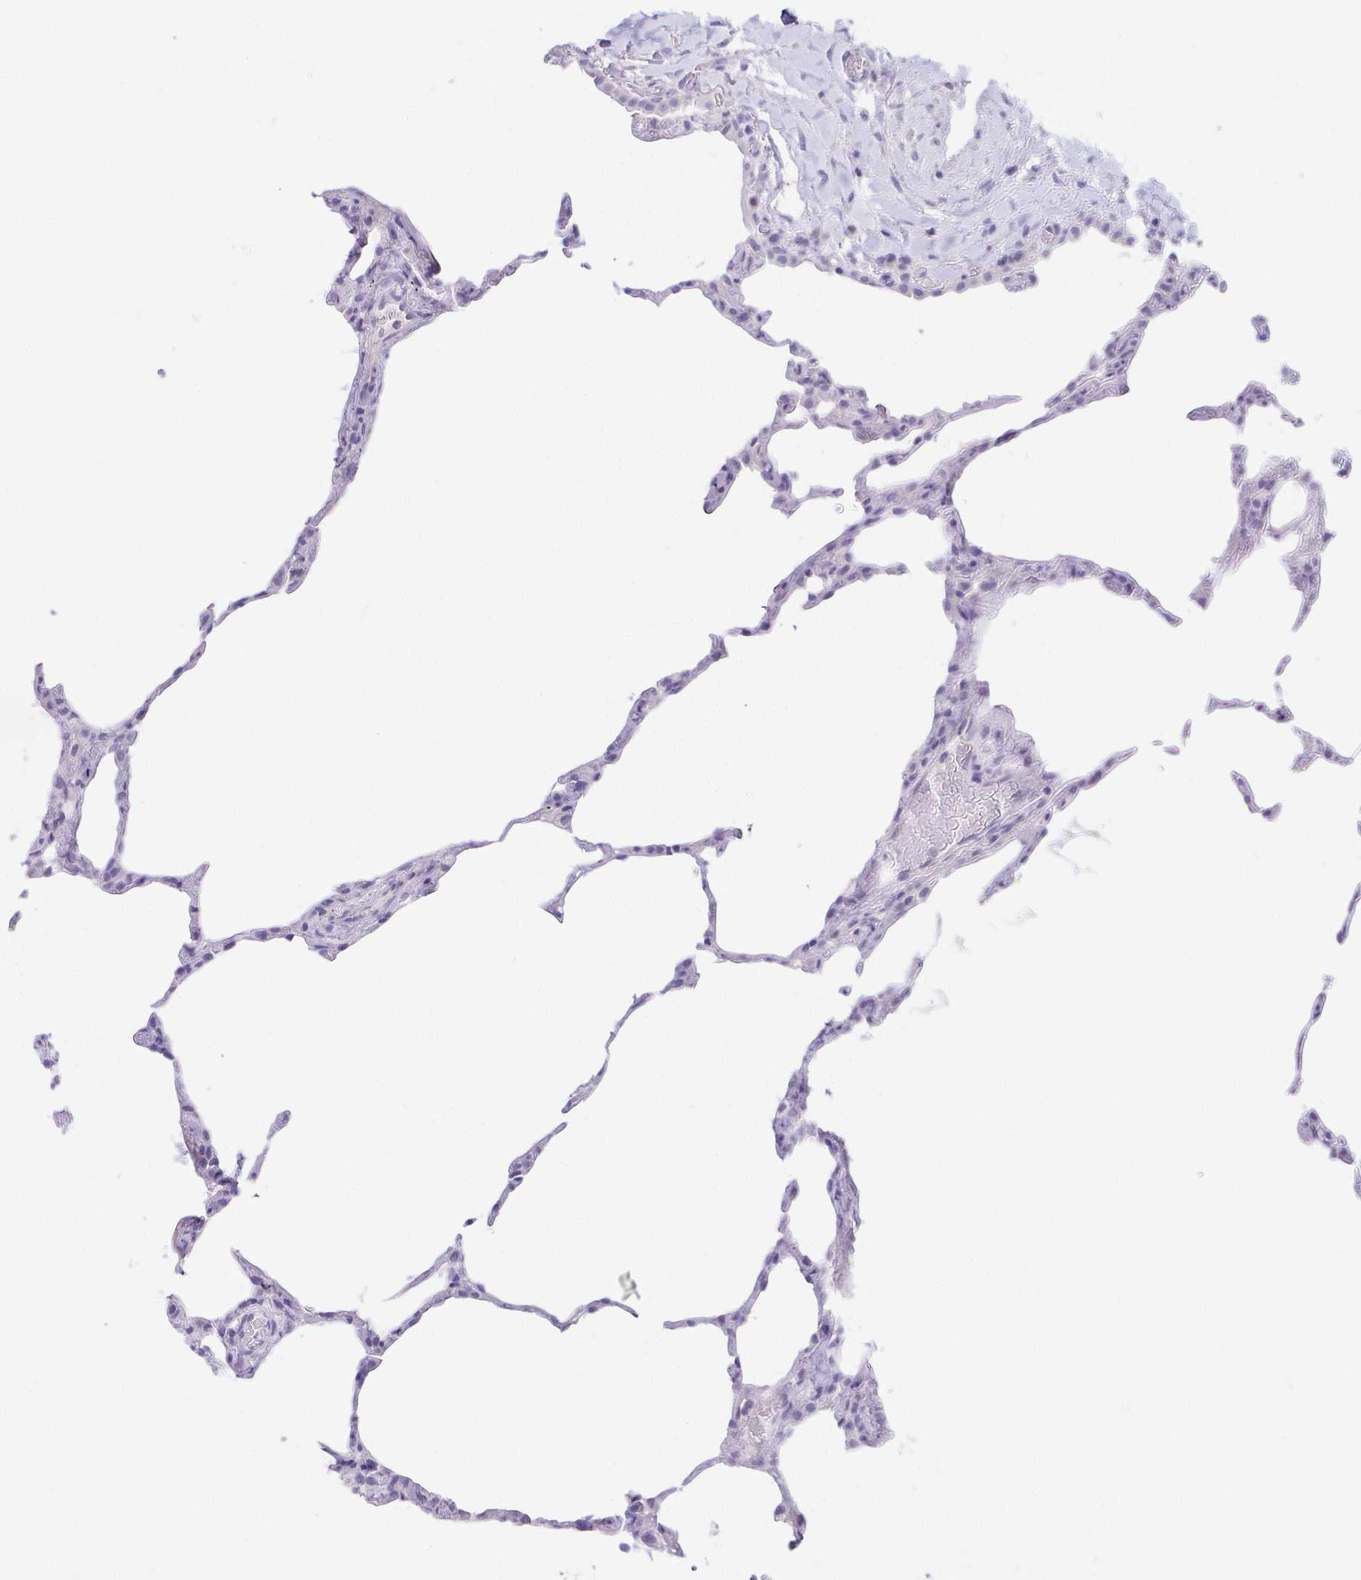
{"staining": {"intensity": "negative", "quantity": "none", "location": "none"}, "tissue": "lung", "cell_type": "Alveolar cells", "image_type": "normal", "snomed": [{"axis": "morphology", "description": "Normal tissue, NOS"}, {"axis": "topography", "description": "Lung"}], "caption": "Immunohistochemistry of benign lung shows no expression in alveolar cells.", "gene": "HAPLN2", "patient": {"sex": "female", "age": 57}}